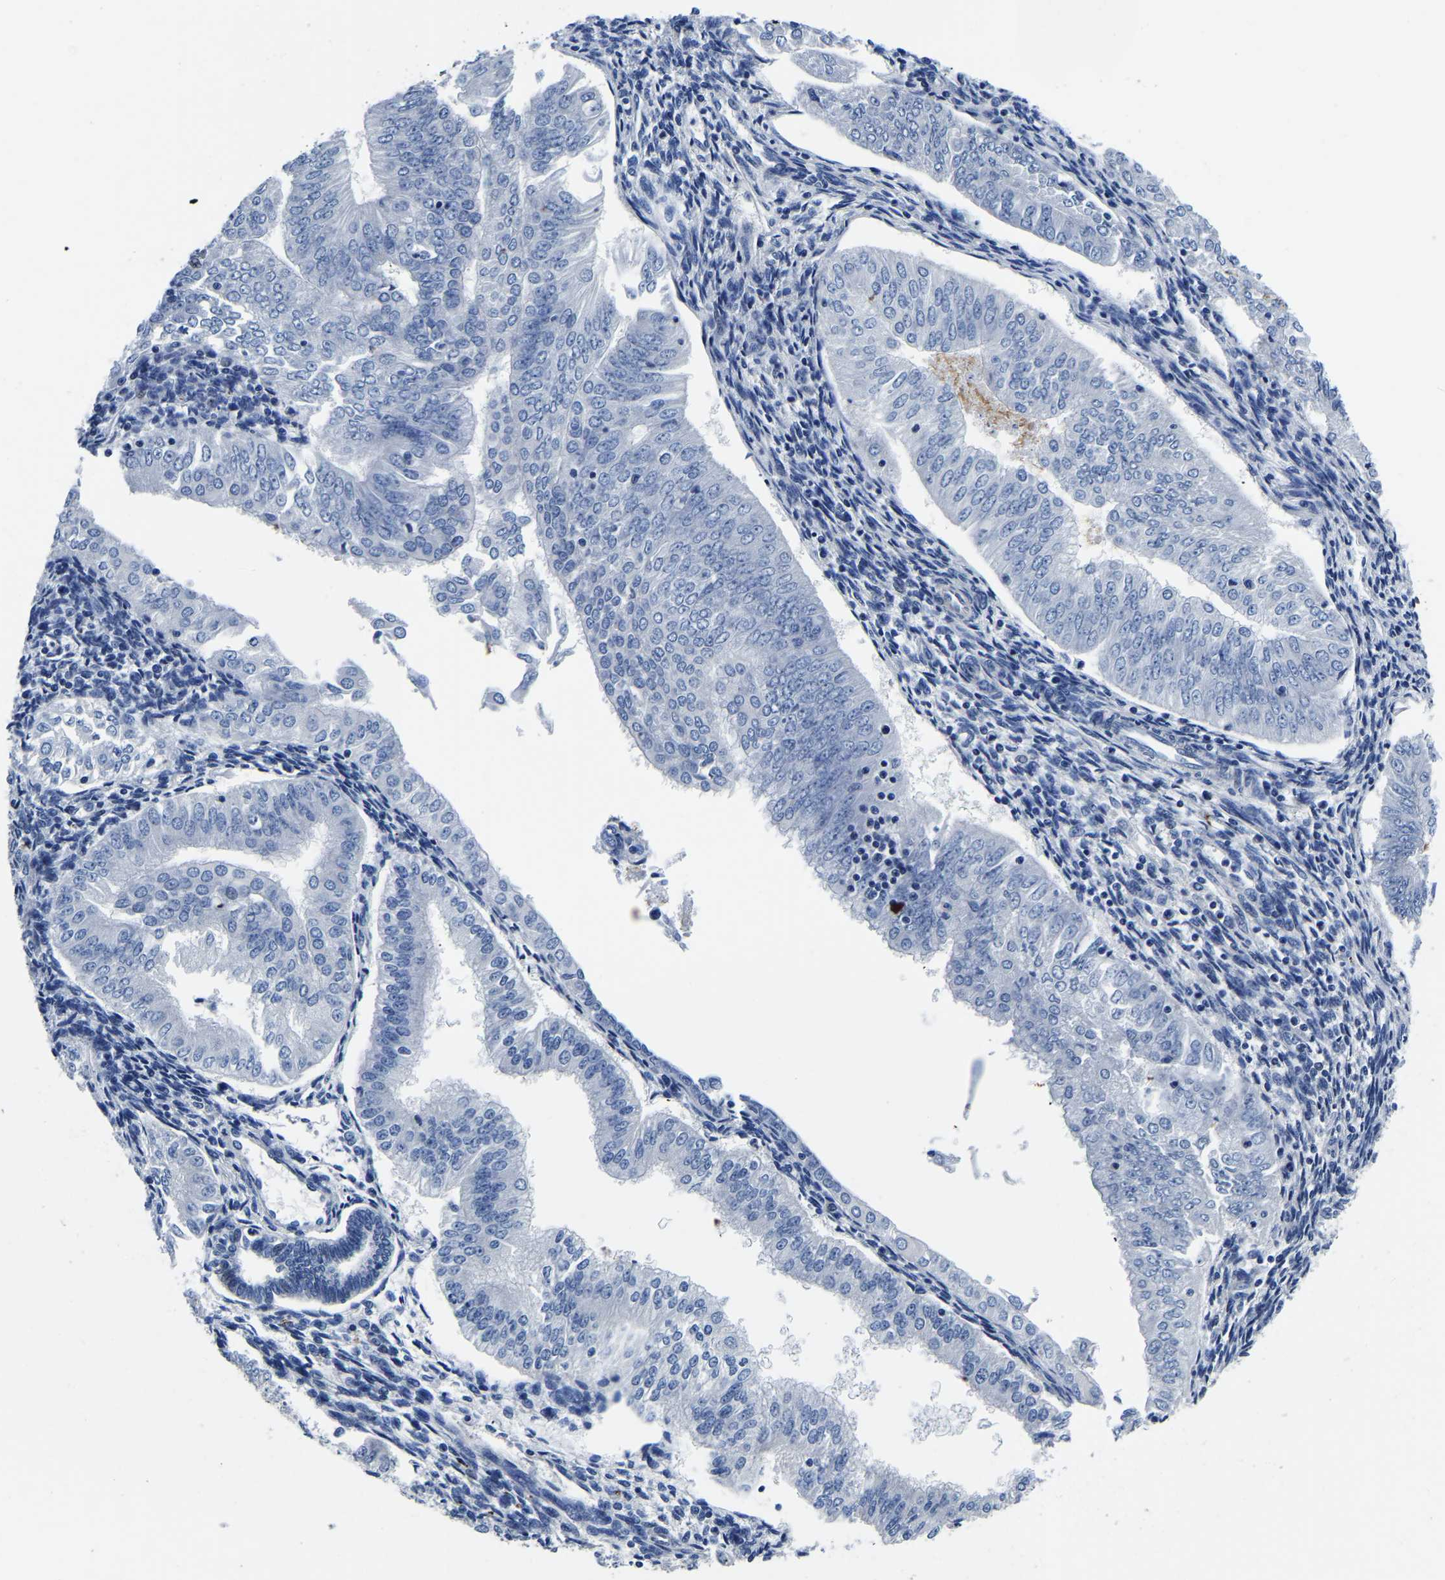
{"staining": {"intensity": "negative", "quantity": "none", "location": "none"}, "tissue": "endometrial cancer", "cell_type": "Tumor cells", "image_type": "cancer", "snomed": [{"axis": "morphology", "description": "Normal tissue, NOS"}, {"axis": "morphology", "description": "Adenocarcinoma, NOS"}, {"axis": "topography", "description": "Endometrium"}], "caption": "Endometrial cancer stained for a protein using immunohistochemistry shows no staining tumor cells.", "gene": "KCTD17", "patient": {"sex": "female", "age": 53}}